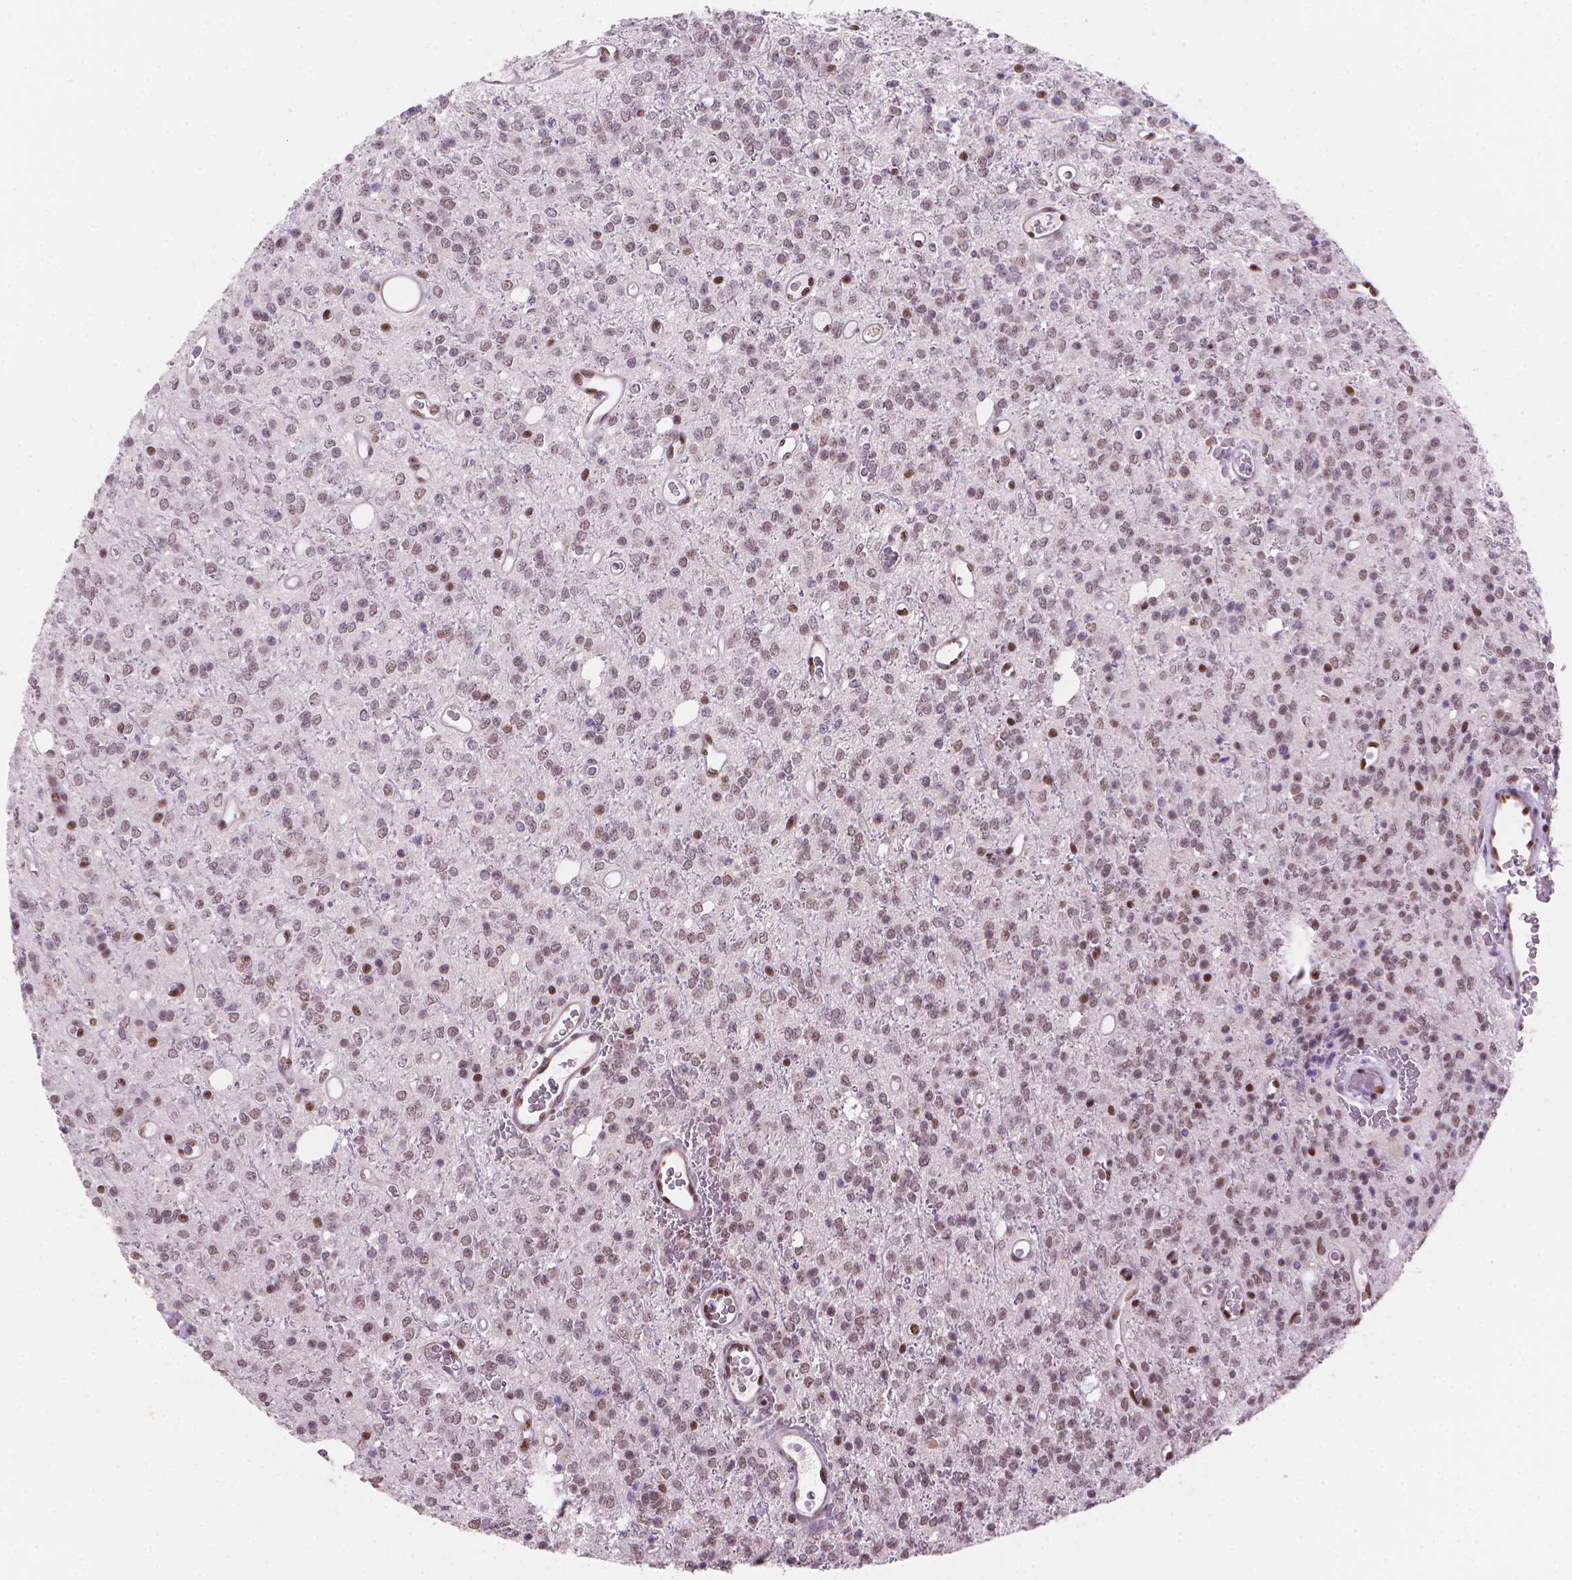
{"staining": {"intensity": "moderate", "quantity": "<25%", "location": "nuclear"}, "tissue": "glioma", "cell_type": "Tumor cells", "image_type": "cancer", "snomed": [{"axis": "morphology", "description": "Glioma, malignant, Low grade"}, {"axis": "topography", "description": "Brain"}], "caption": "The photomicrograph reveals staining of malignant low-grade glioma, revealing moderate nuclear protein staining (brown color) within tumor cells.", "gene": "UBN1", "patient": {"sex": "female", "age": 45}}